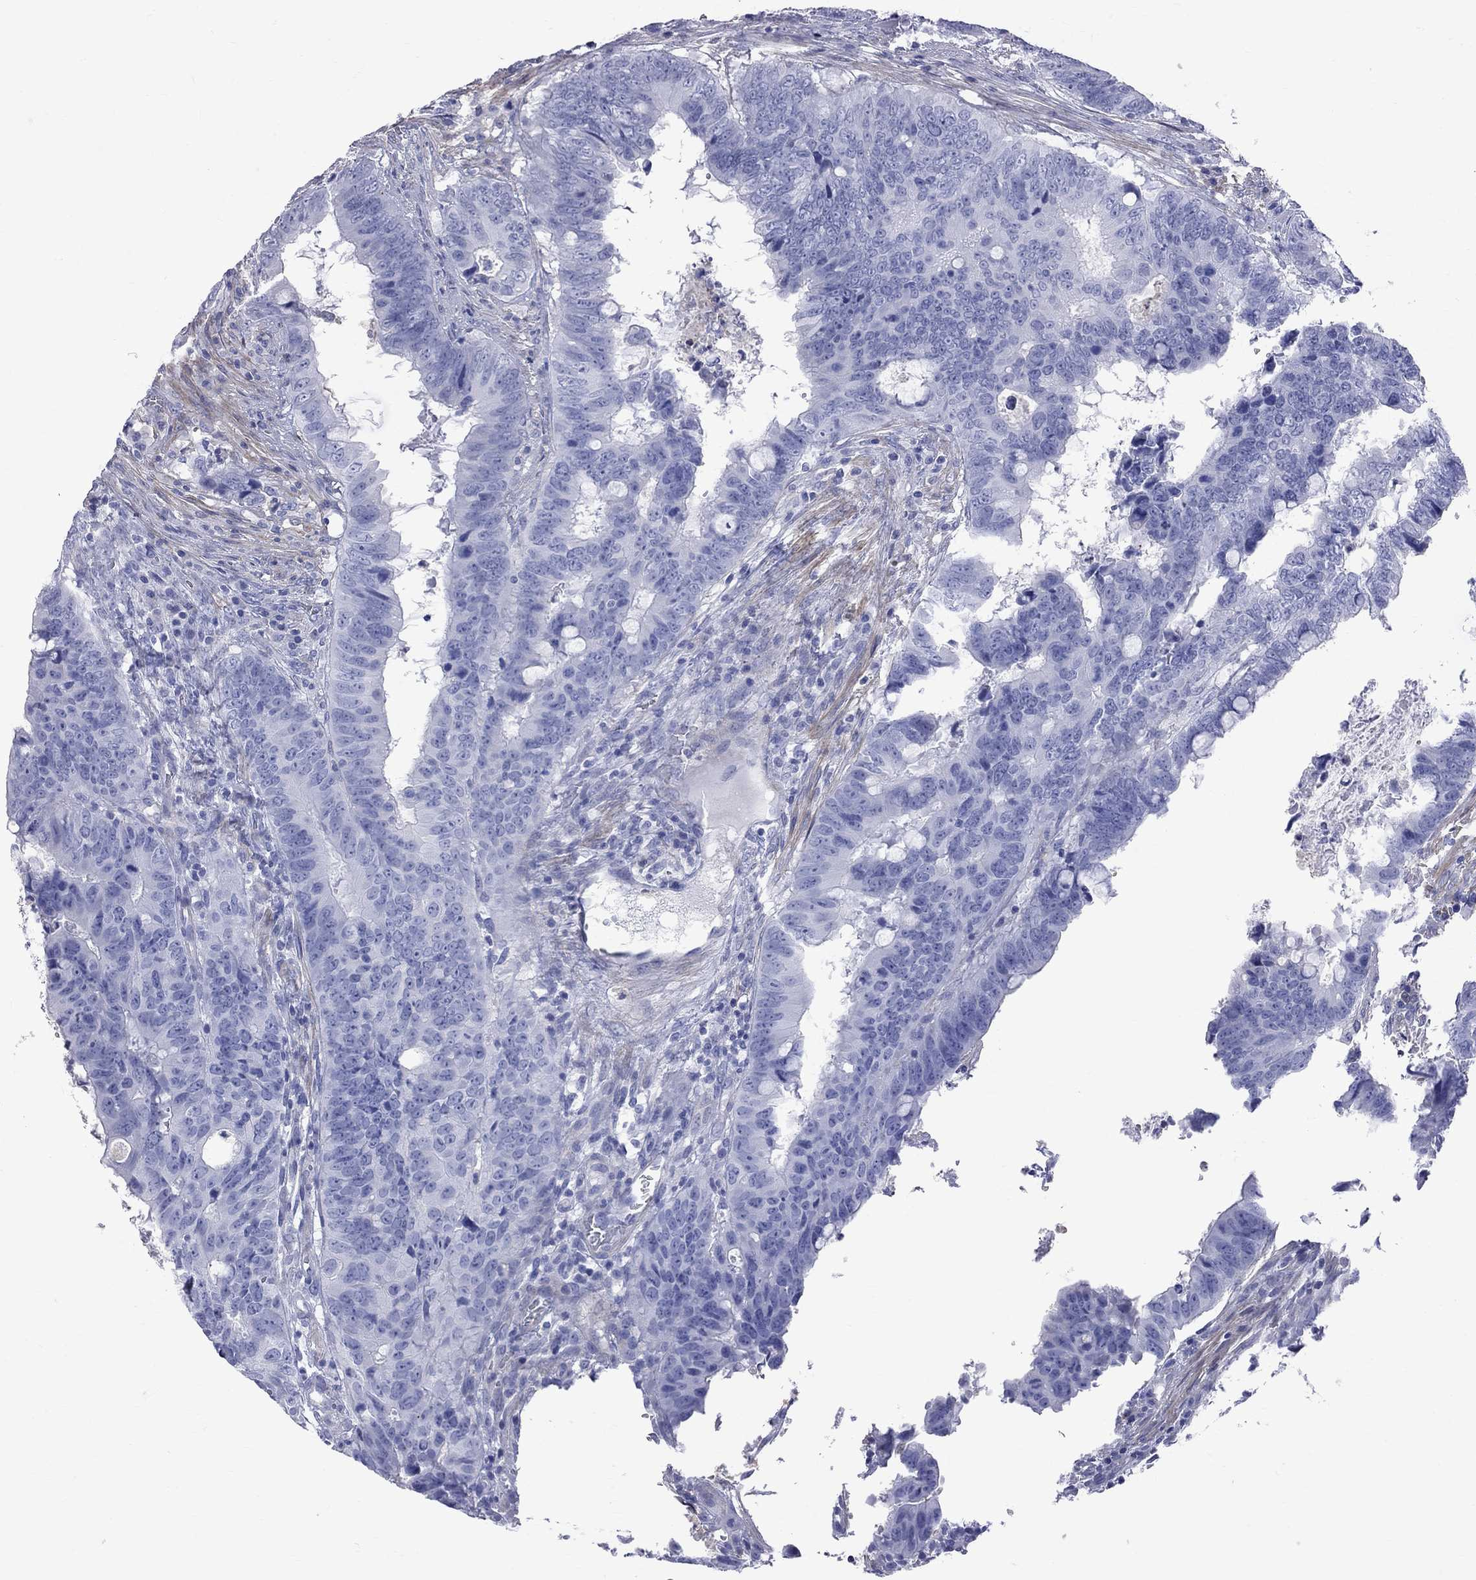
{"staining": {"intensity": "negative", "quantity": "none", "location": "none"}, "tissue": "colorectal cancer", "cell_type": "Tumor cells", "image_type": "cancer", "snomed": [{"axis": "morphology", "description": "Adenocarcinoma, NOS"}, {"axis": "topography", "description": "Colon"}], "caption": "Immunohistochemical staining of human adenocarcinoma (colorectal) demonstrates no significant positivity in tumor cells.", "gene": "S100A3", "patient": {"sex": "female", "age": 82}}